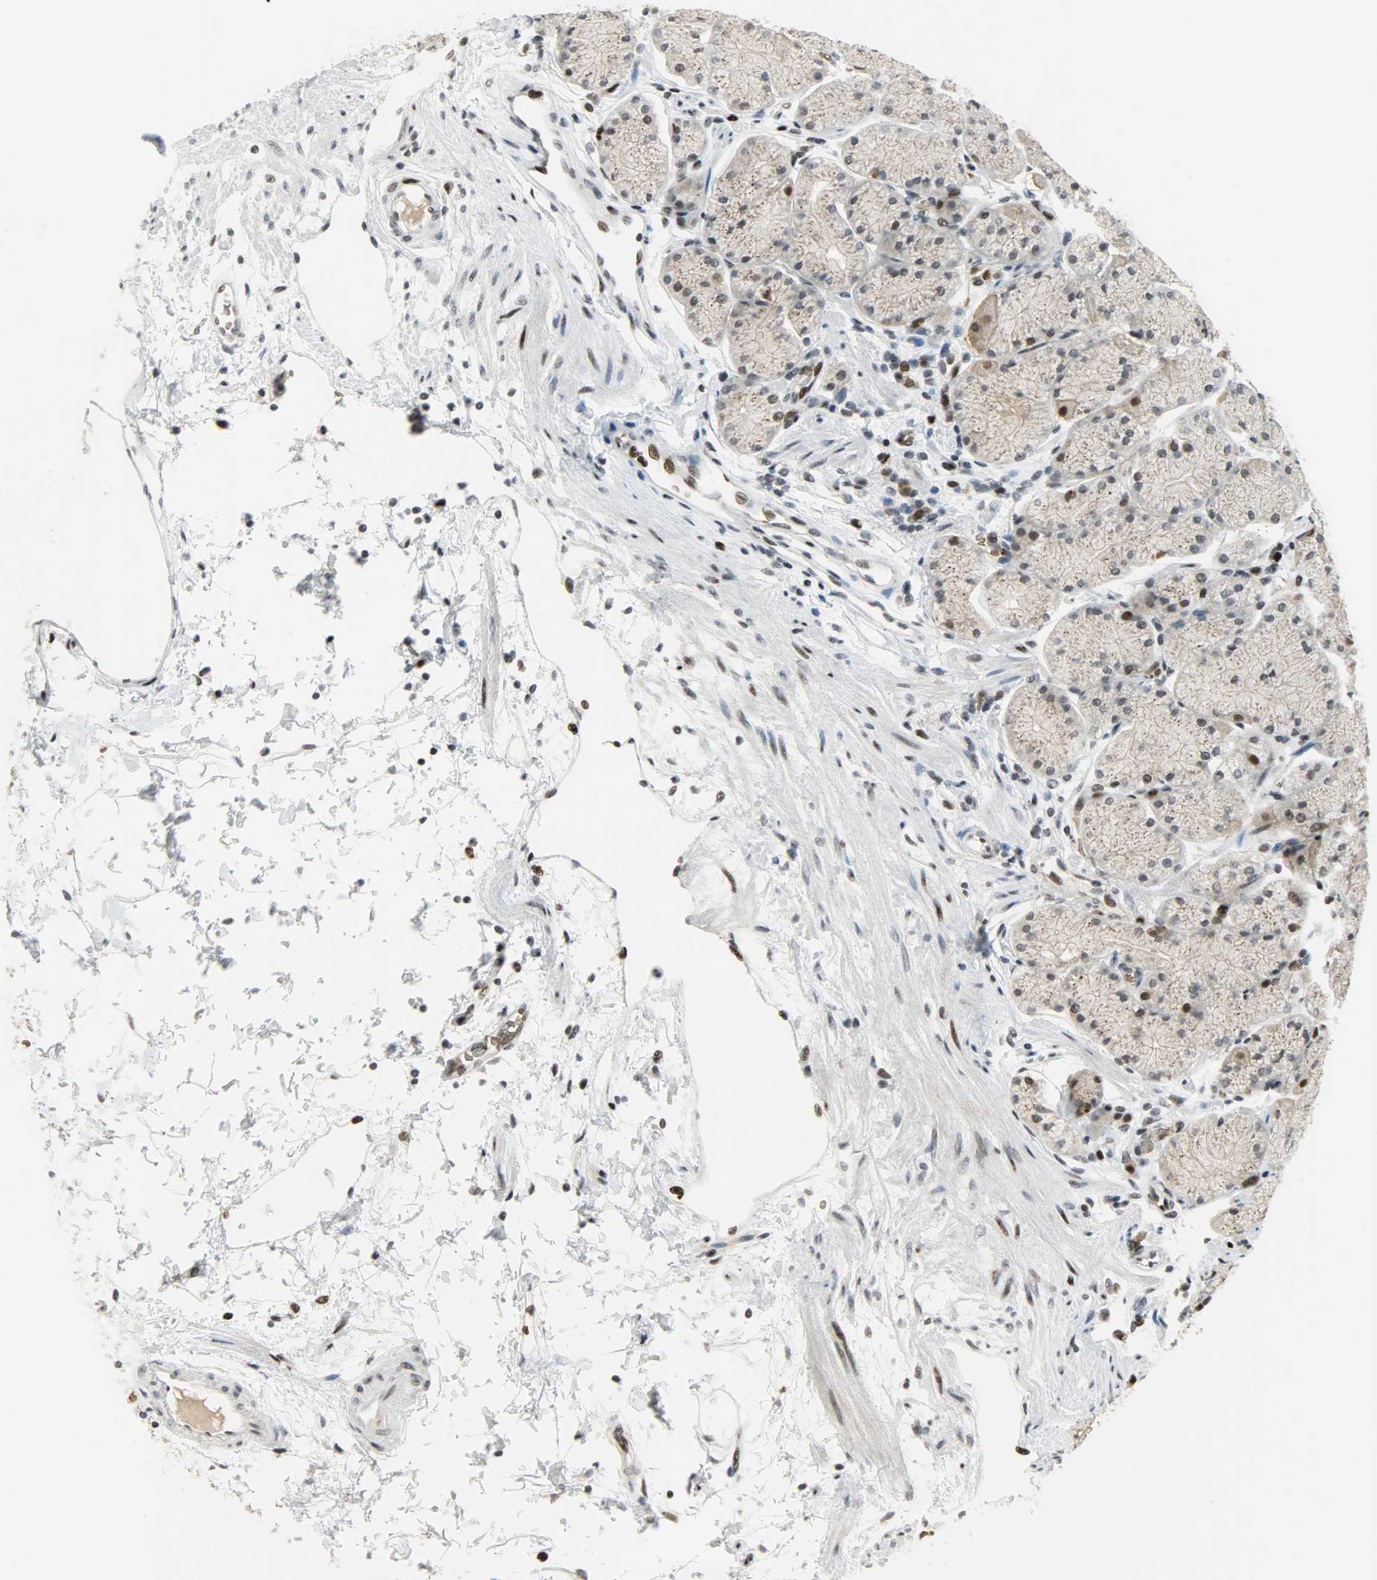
{"staining": {"intensity": "strong", "quantity": ">75%", "location": "cytoplasmic/membranous,nuclear"}, "tissue": "stomach", "cell_type": "Glandular cells", "image_type": "normal", "snomed": [{"axis": "morphology", "description": "Normal tissue, NOS"}, {"axis": "topography", "description": "Stomach, upper"}, {"axis": "topography", "description": "Stomach"}], "caption": "Immunohistochemical staining of unremarkable human stomach demonstrates >75% levels of strong cytoplasmic/membranous,nuclear protein expression in approximately >75% of glandular cells.", "gene": "SNAI1", "patient": {"sex": "male", "age": 76}}